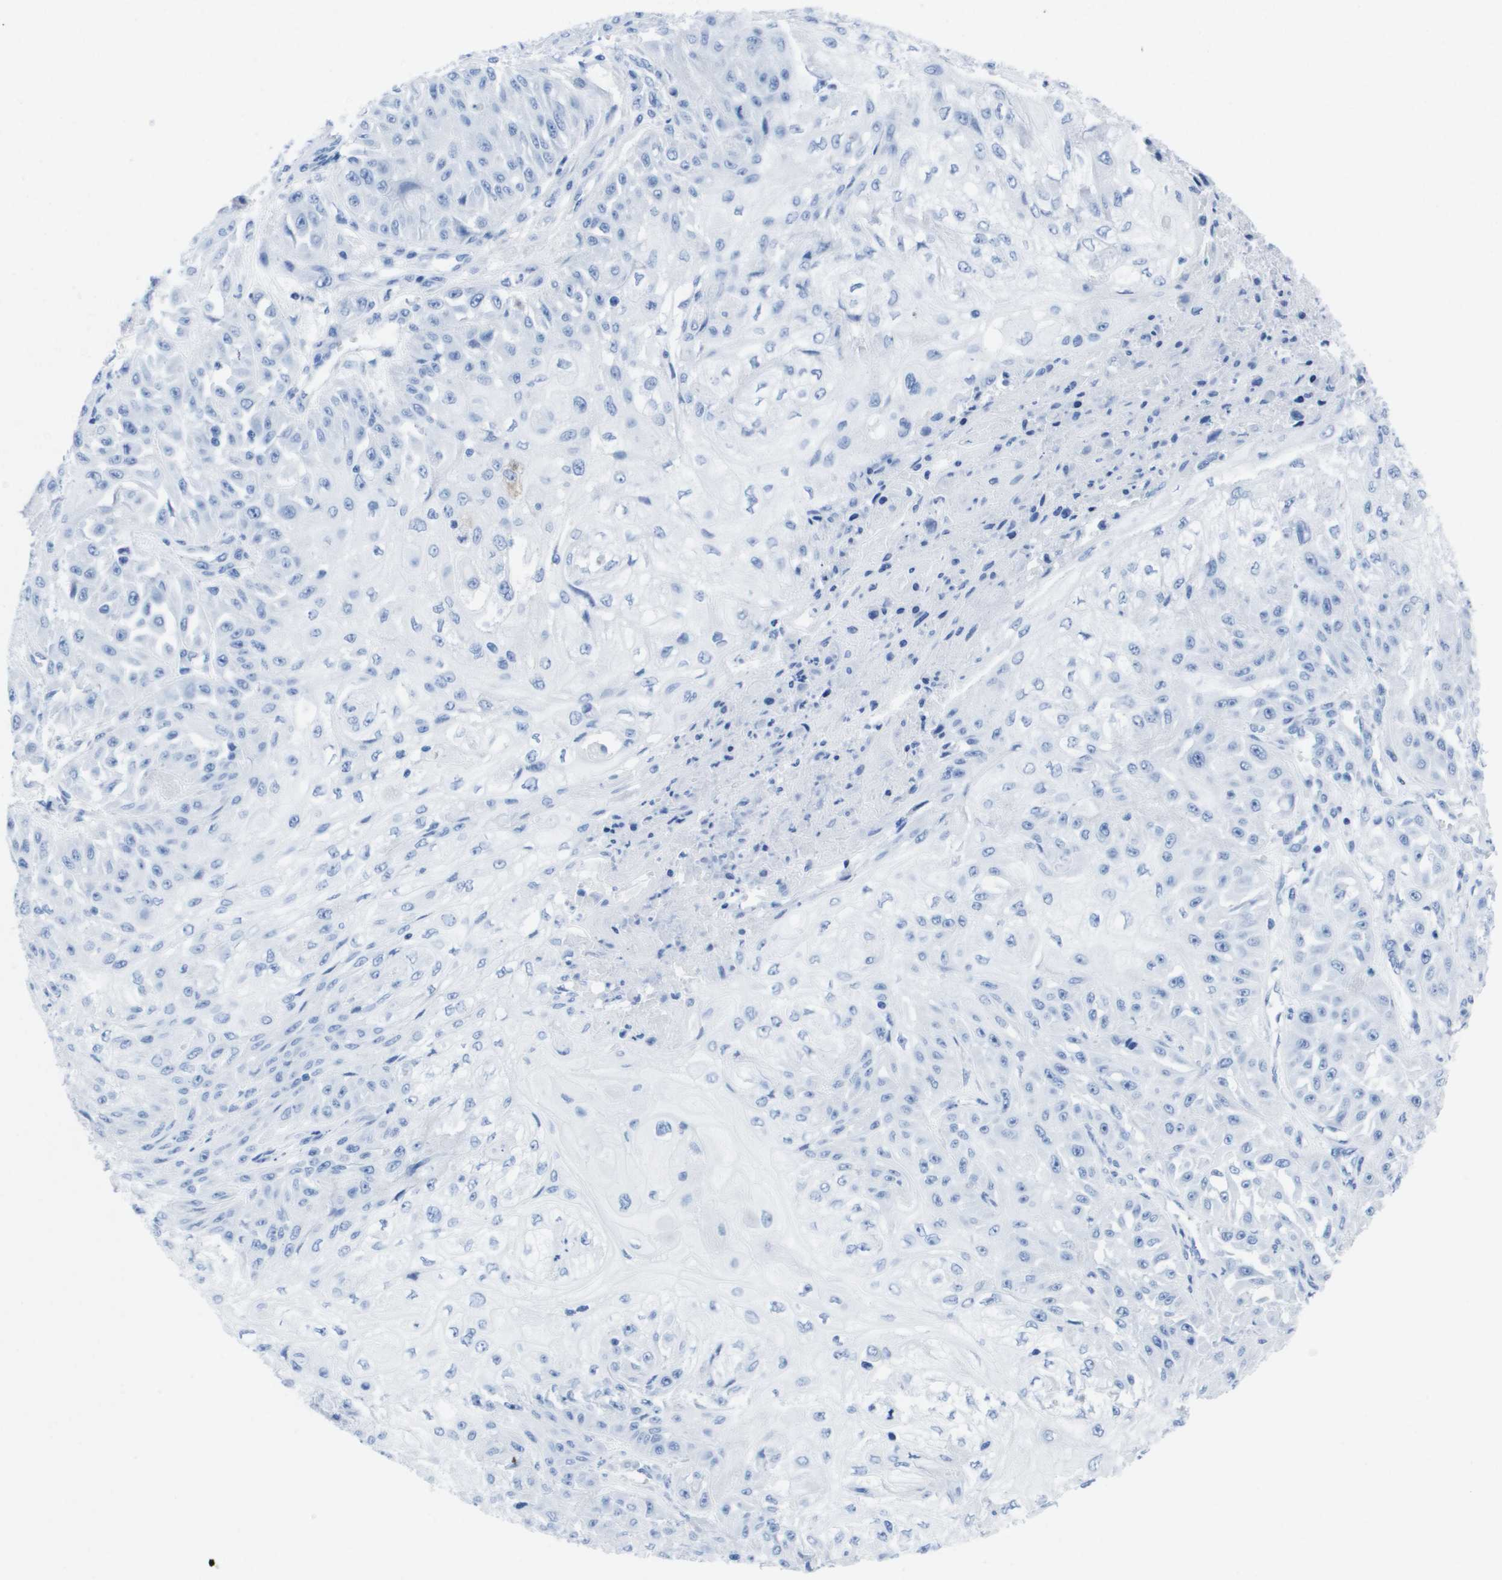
{"staining": {"intensity": "negative", "quantity": "none", "location": "none"}, "tissue": "skin cancer", "cell_type": "Tumor cells", "image_type": "cancer", "snomed": [{"axis": "morphology", "description": "Squamous cell carcinoma, NOS"}, {"axis": "morphology", "description": "Squamous cell carcinoma, metastatic, NOS"}, {"axis": "topography", "description": "Skin"}, {"axis": "topography", "description": "Lymph node"}], "caption": "Tumor cells show no significant protein positivity in skin cancer (squamous cell carcinoma). (Stains: DAB (3,3'-diaminobenzidine) immunohistochemistry (IHC) with hematoxylin counter stain, Microscopy: brightfield microscopy at high magnification).", "gene": "KCNA3", "patient": {"sex": "male", "age": 75}}